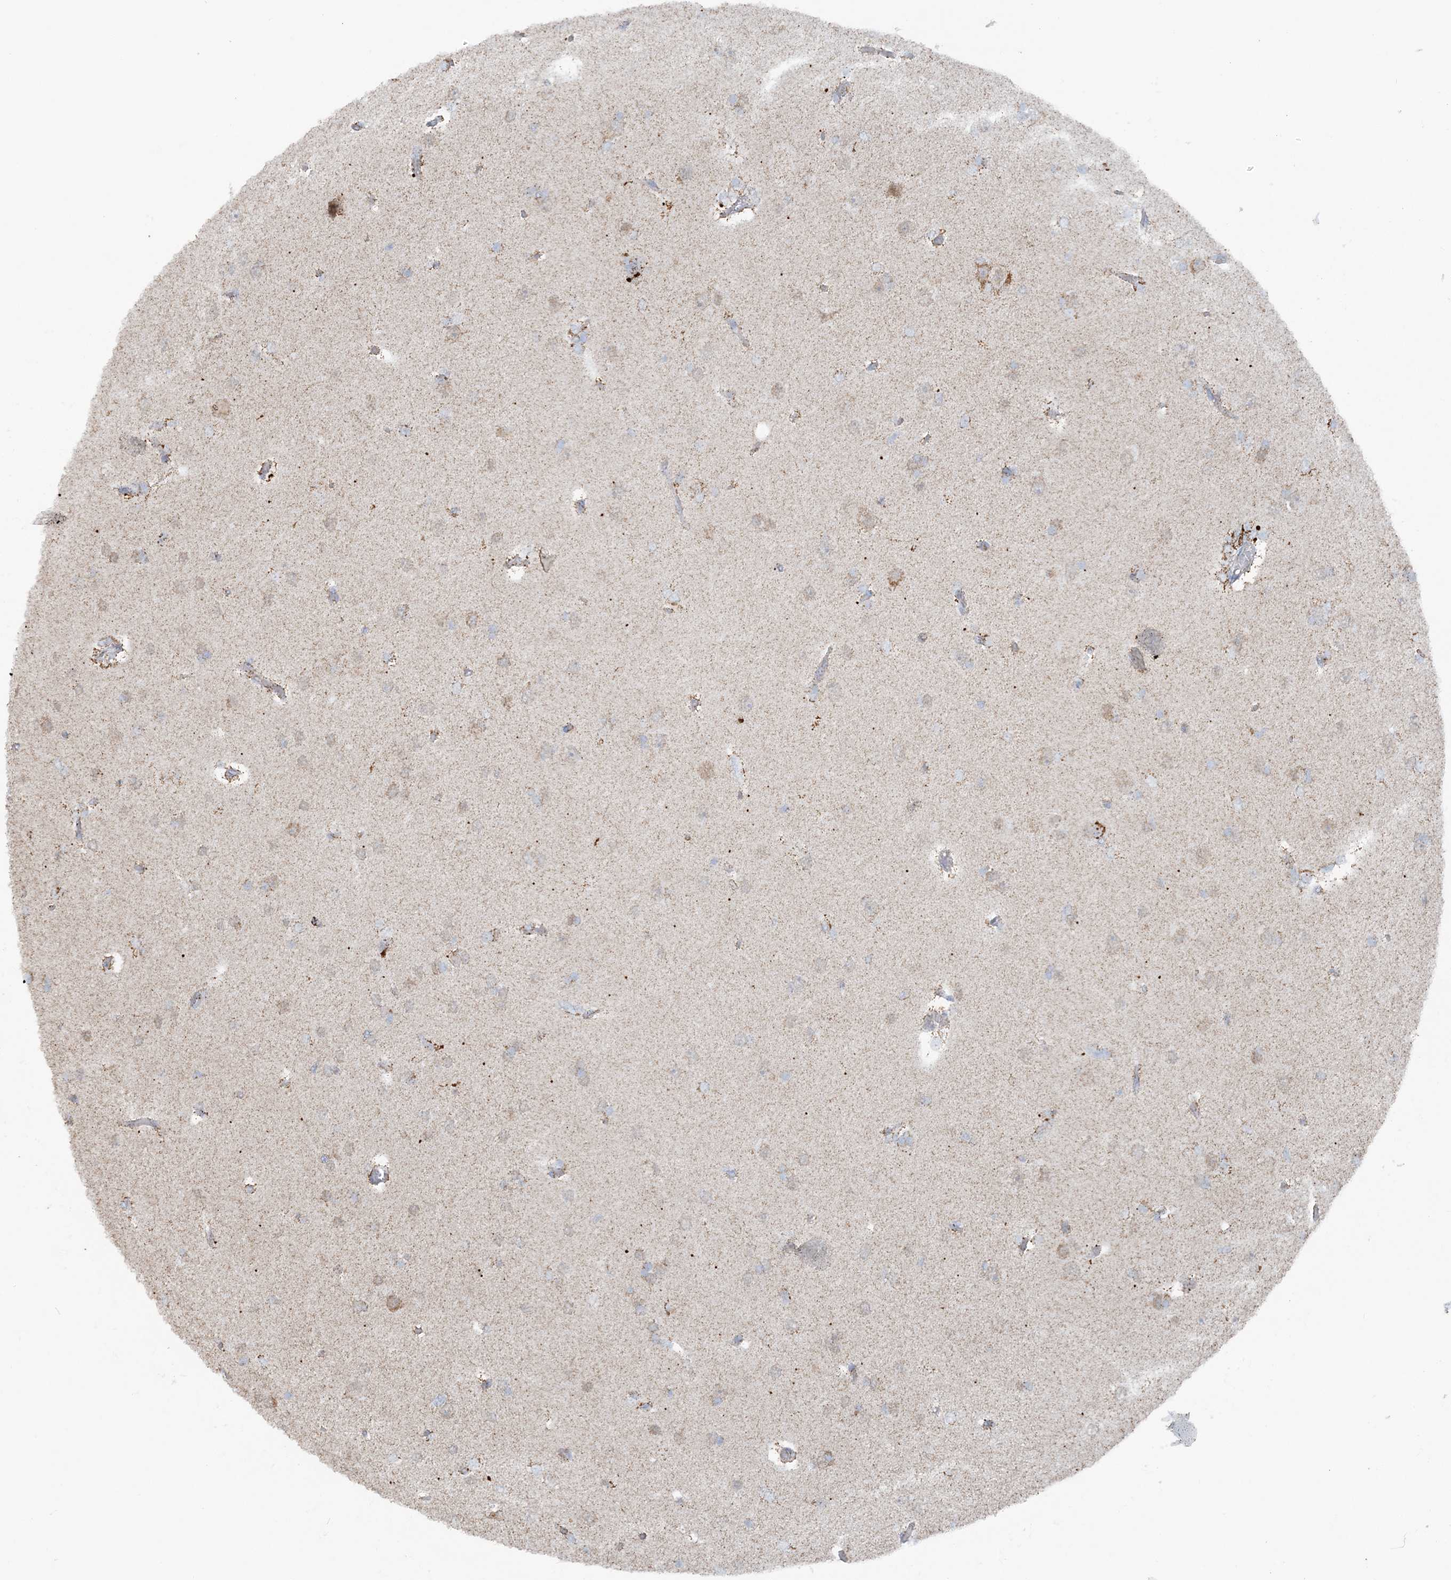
{"staining": {"intensity": "weak", "quantity": "<25%", "location": "cytoplasmic/membranous"}, "tissue": "glioma", "cell_type": "Tumor cells", "image_type": "cancer", "snomed": [{"axis": "morphology", "description": "Glioma, malignant, High grade"}, {"axis": "topography", "description": "Brain"}], "caption": "A high-resolution histopathology image shows immunohistochemistry (IHC) staining of malignant glioma (high-grade), which shows no significant positivity in tumor cells.", "gene": "PCCB", "patient": {"sex": "female", "age": 59}}